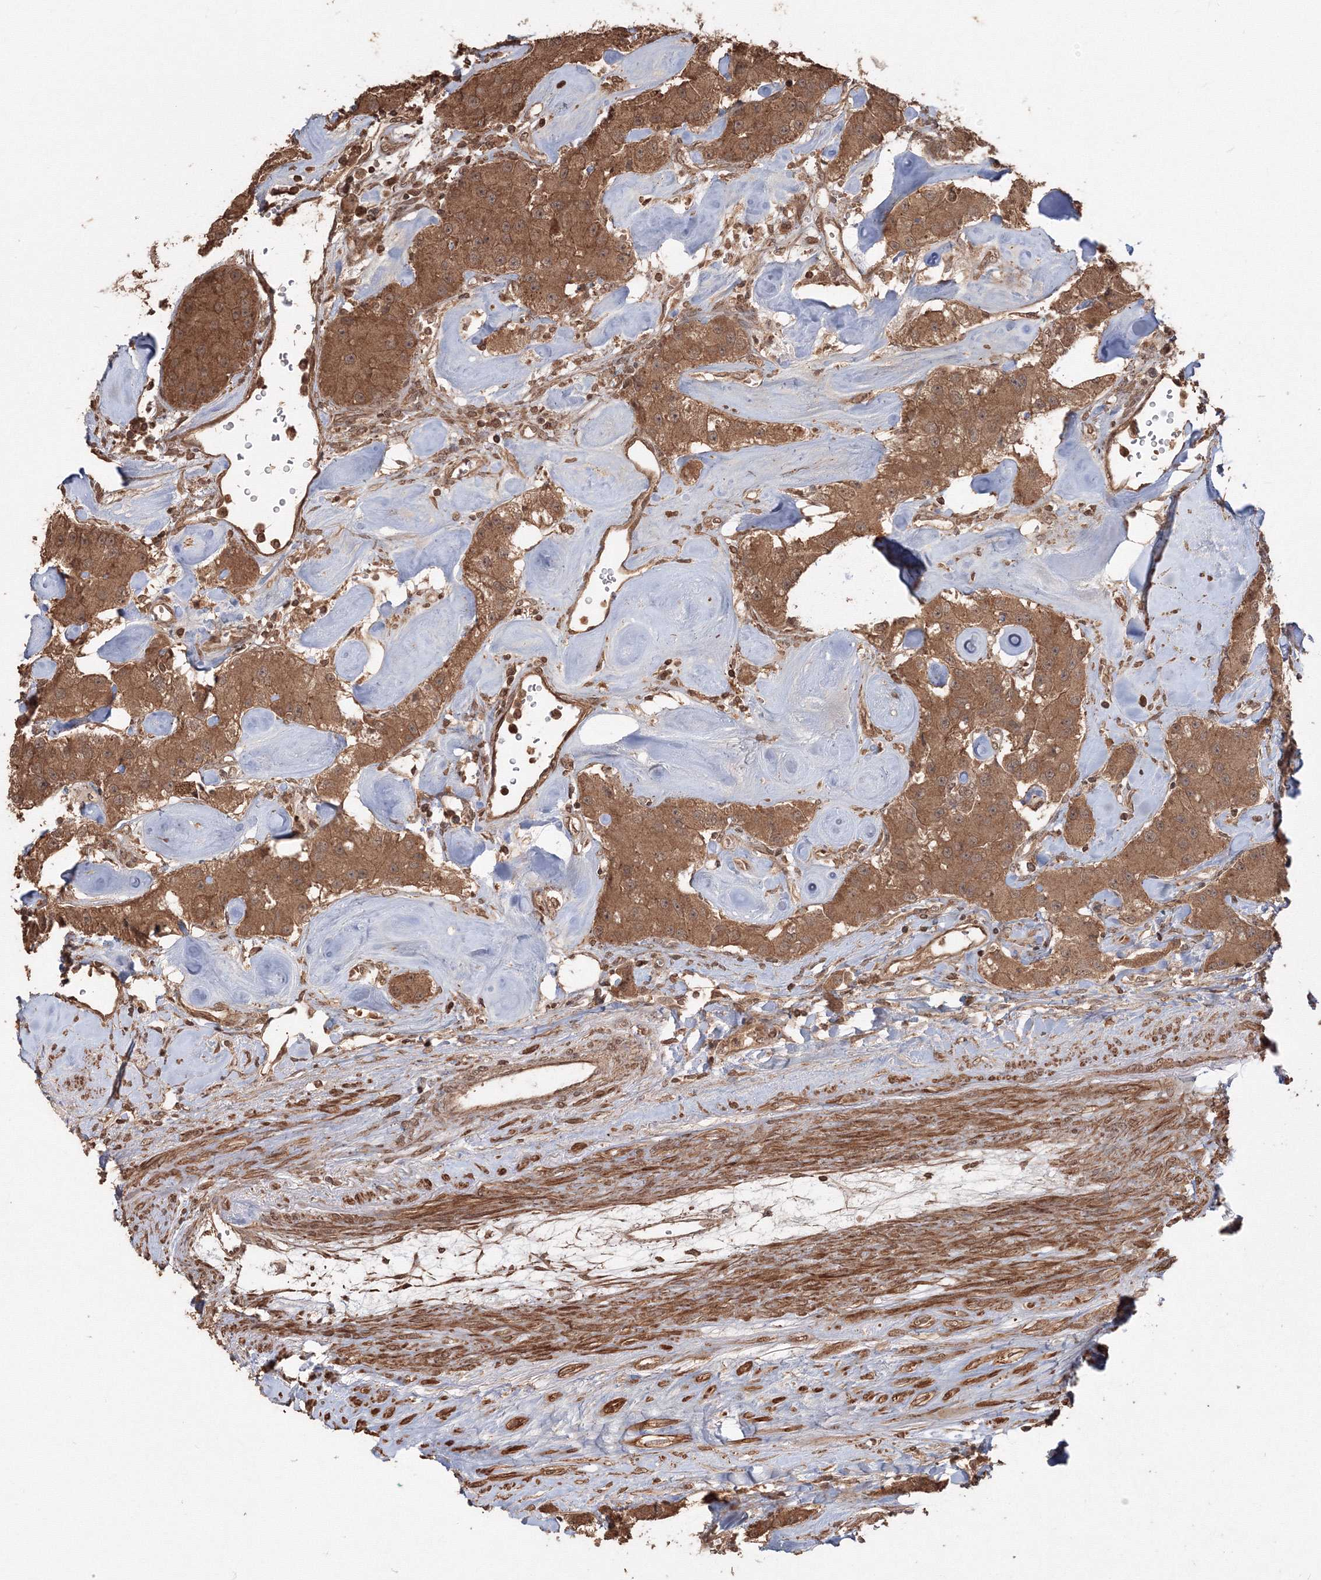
{"staining": {"intensity": "moderate", "quantity": ">75%", "location": "cytoplasmic/membranous"}, "tissue": "carcinoid", "cell_type": "Tumor cells", "image_type": "cancer", "snomed": [{"axis": "morphology", "description": "Carcinoid, malignant, NOS"}, {"axis": "topography", "description": "Pancreas"}], "caption": "Protein staining exhibits moderate cytoplasmic/membranous positivity in approximately >75% of tumor cells in carcinoid (malignant). The protein is shown in brown color, while the nuclei are stained blue.", "gene": "CCDC122", "patient": {"sex": "male", "age": 41}}